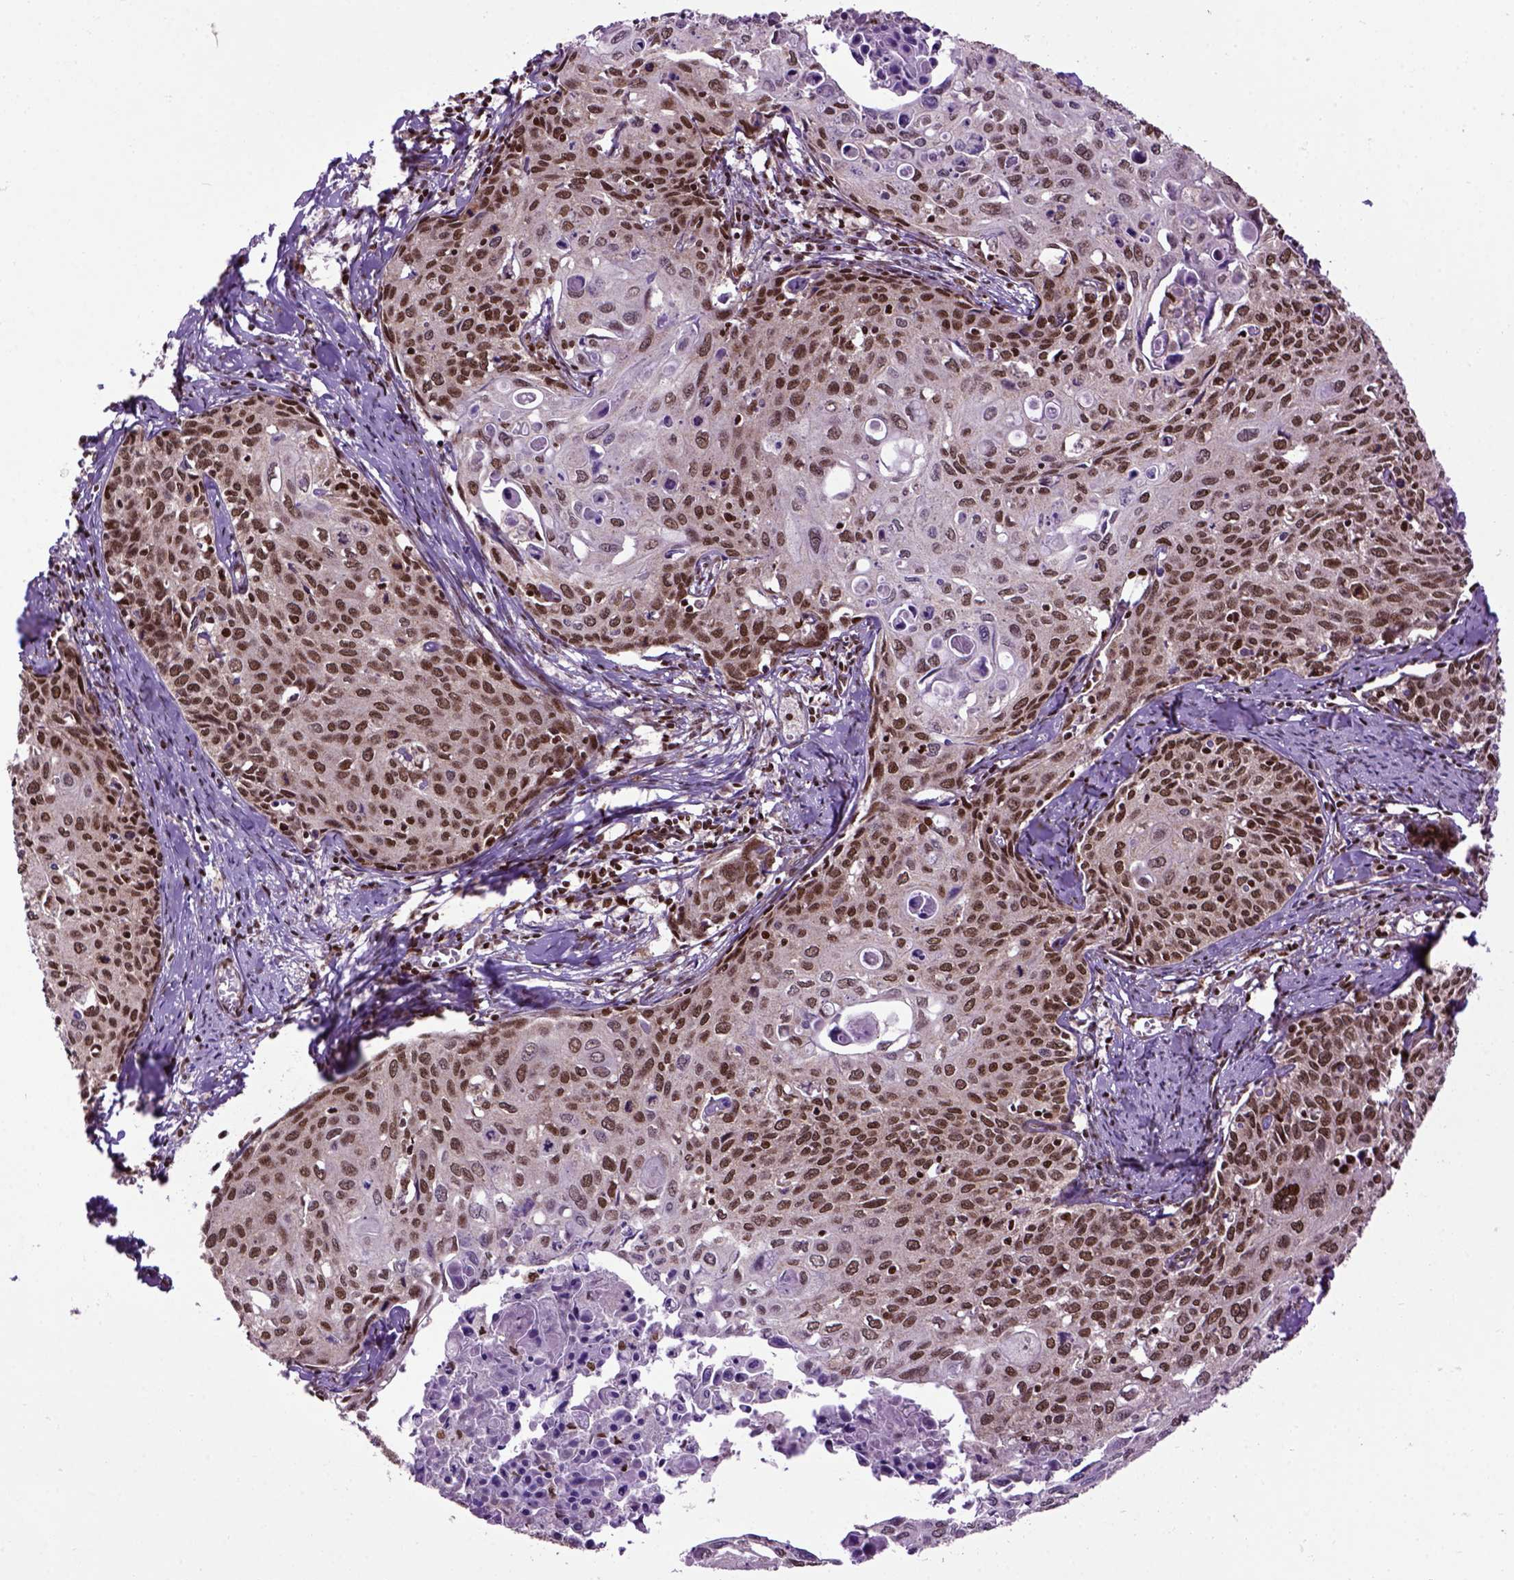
{"staining": {"intensity": "strong", "quantity": ">75%", "location": "nuclear"}, "tissue": "cervical cancer", "cell_type": "Tumor cells", "image_type": "cancer", "snomed": [{"axis": "morphology", "description": "Squamous cell carcinoma, NOS"}, {"axis": "topography", "description": "Cervix"}], "caption": "Squamous cell carcinoma (cervical) stained for a protein displays strong nuclear positivity in tumor cells.", "gene": "CELF1", "patient": {"sex": "female", "age": 62}}